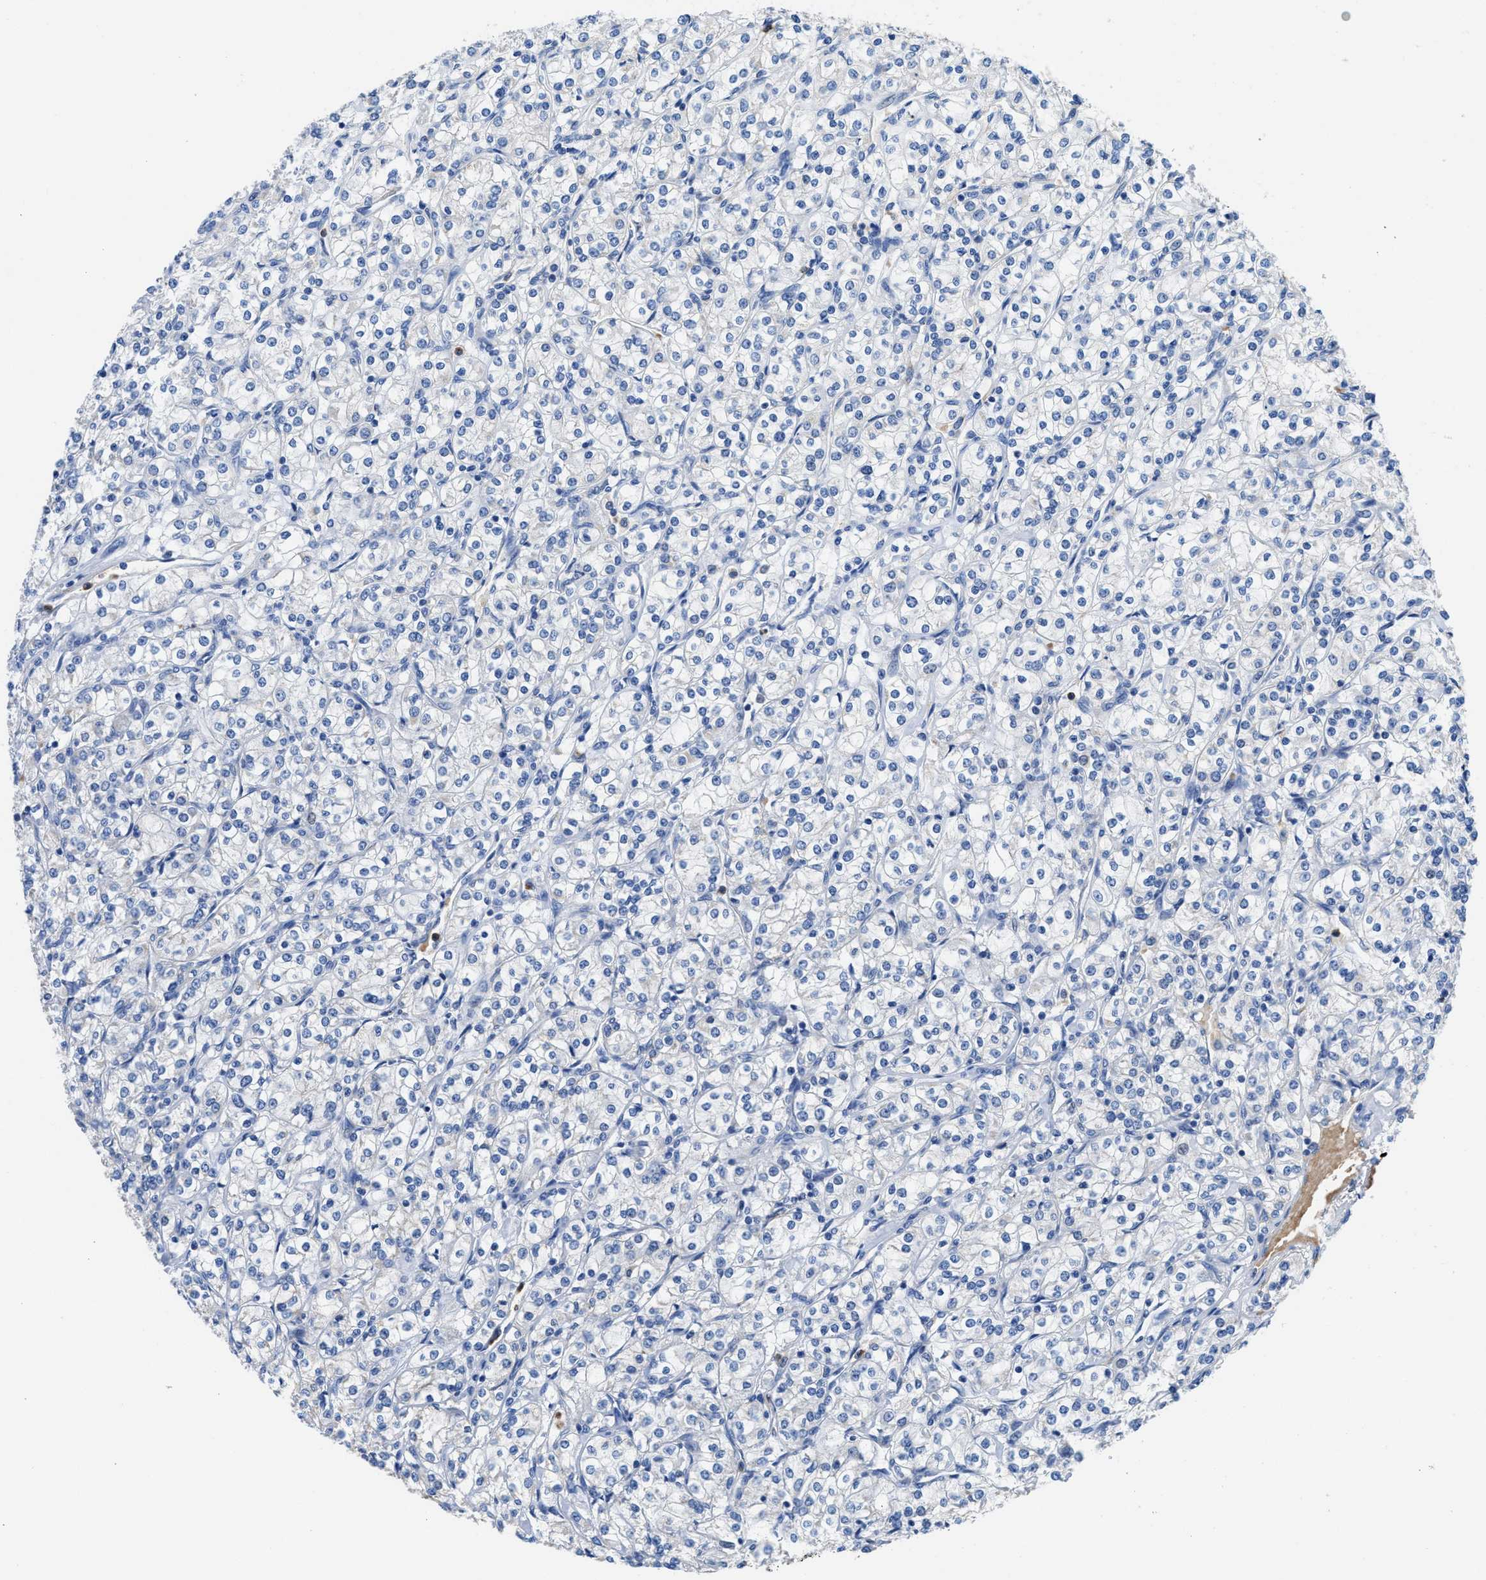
{"staining": {"intensity": "negative", "quantity": "none", "location": "none"}, "tissue": "renal cancer", "cell_type": "Tumor cells", "image_type": "cancer", "snomed": [{"axis": "morphology", "description": "Adenocarcinoma, NOS"}, {"axis": "topography", "description": "Kidney"}], "caption": "DAB (3,3'-diaminobenzidine) immunohistochemical staining of human adenocarcinoma (renal) demonstrates no significant positivity in tumor cells.", "gene": "NEB", "patient": {"sex": "male", "age": 77}}